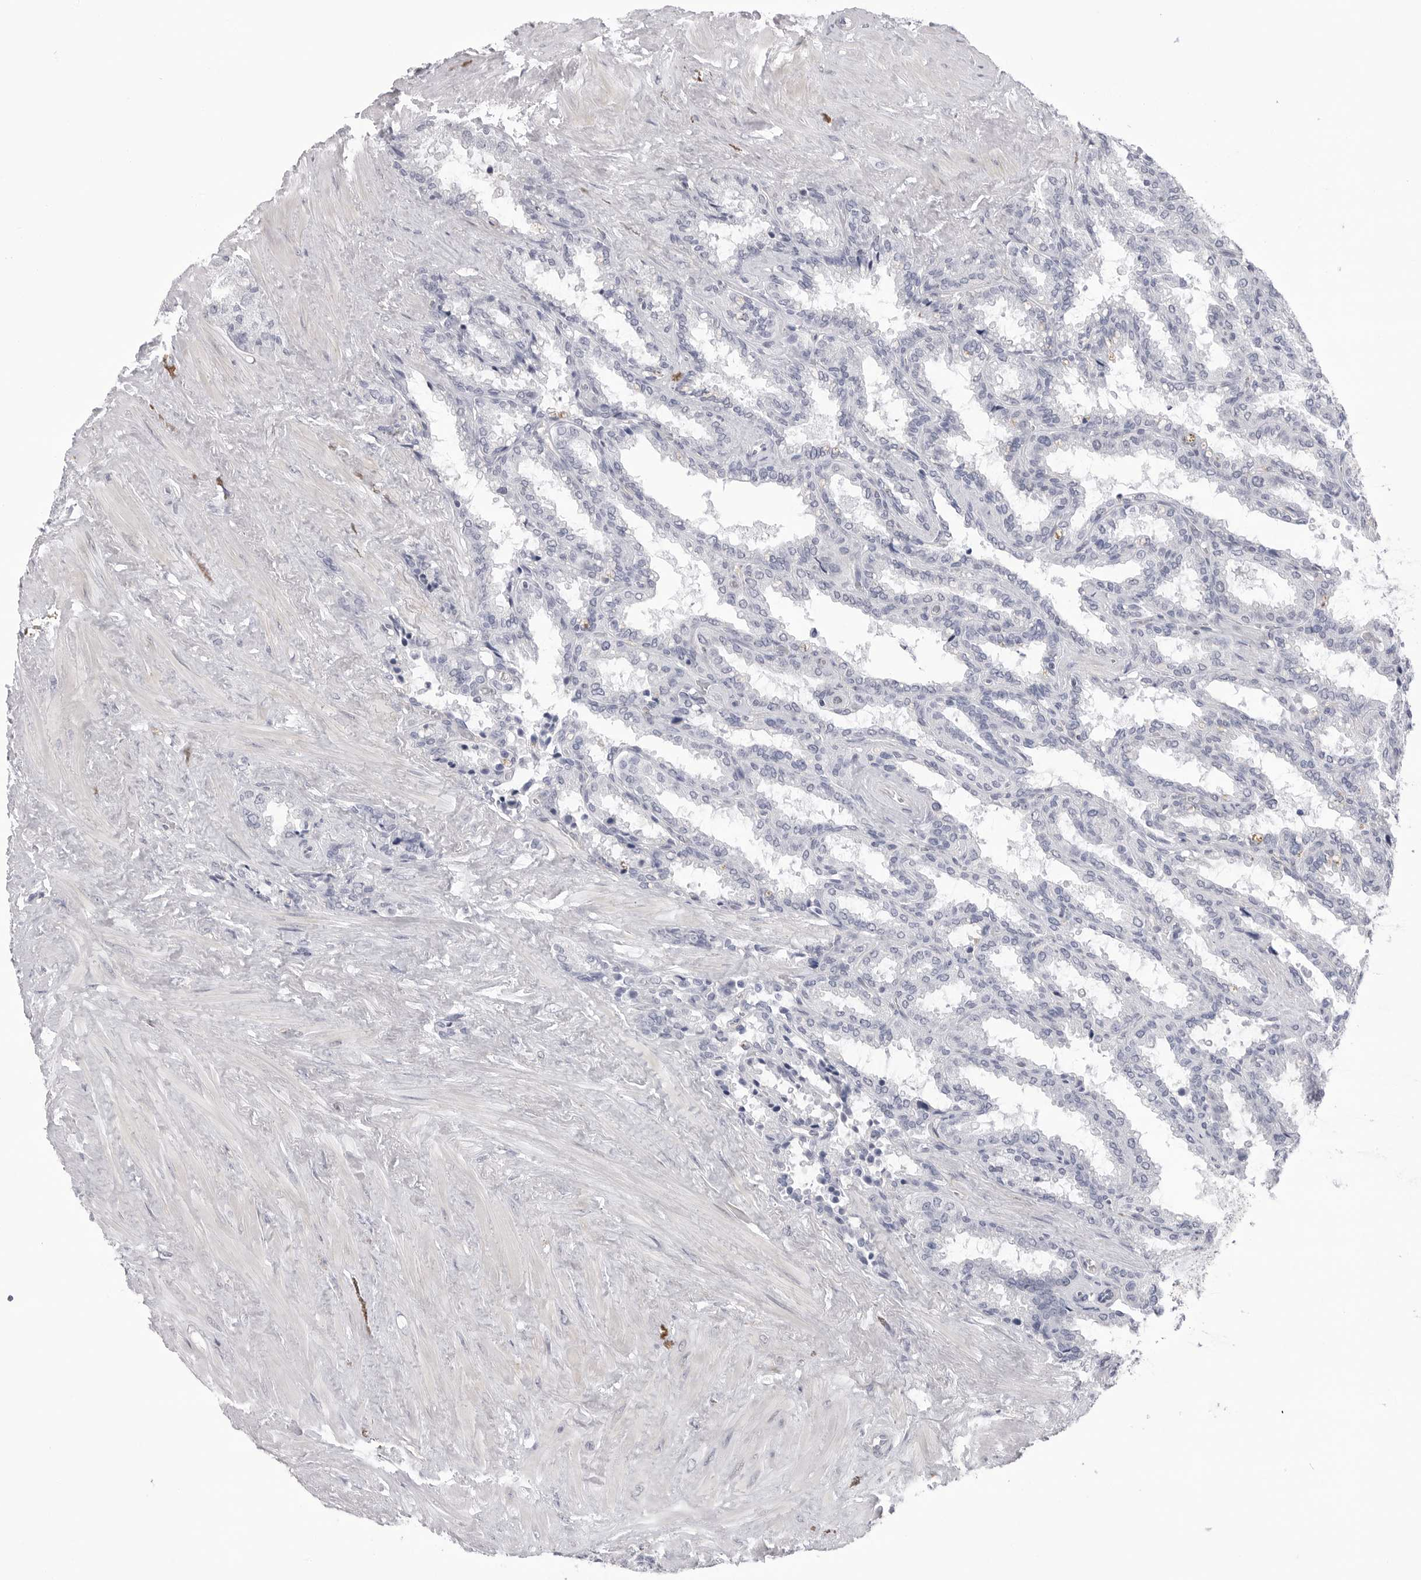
{"staining": {"intensity": "negative", "quantity": "none", "location": "none"}, "tissue": "seminal vesicle", "cell_type": "Glandular cells", "image_type": "normal", "snomed": [{"axis": "morphology", "description": "Normal tissue, NOS"}, {"axis": "topography", "description": "Seminal veicle"}], "caption": "The IHC photomicrograph has no significant expression in glandular cells of seminal vesicle. The staining was performed using DAB to visualize the protein expression in brown, while the nuclei were stained in blue with hematoxylin (Magnification: 20x).", "gene": "DLGAP3", "patient": {"sex": "male", "age": 46}}